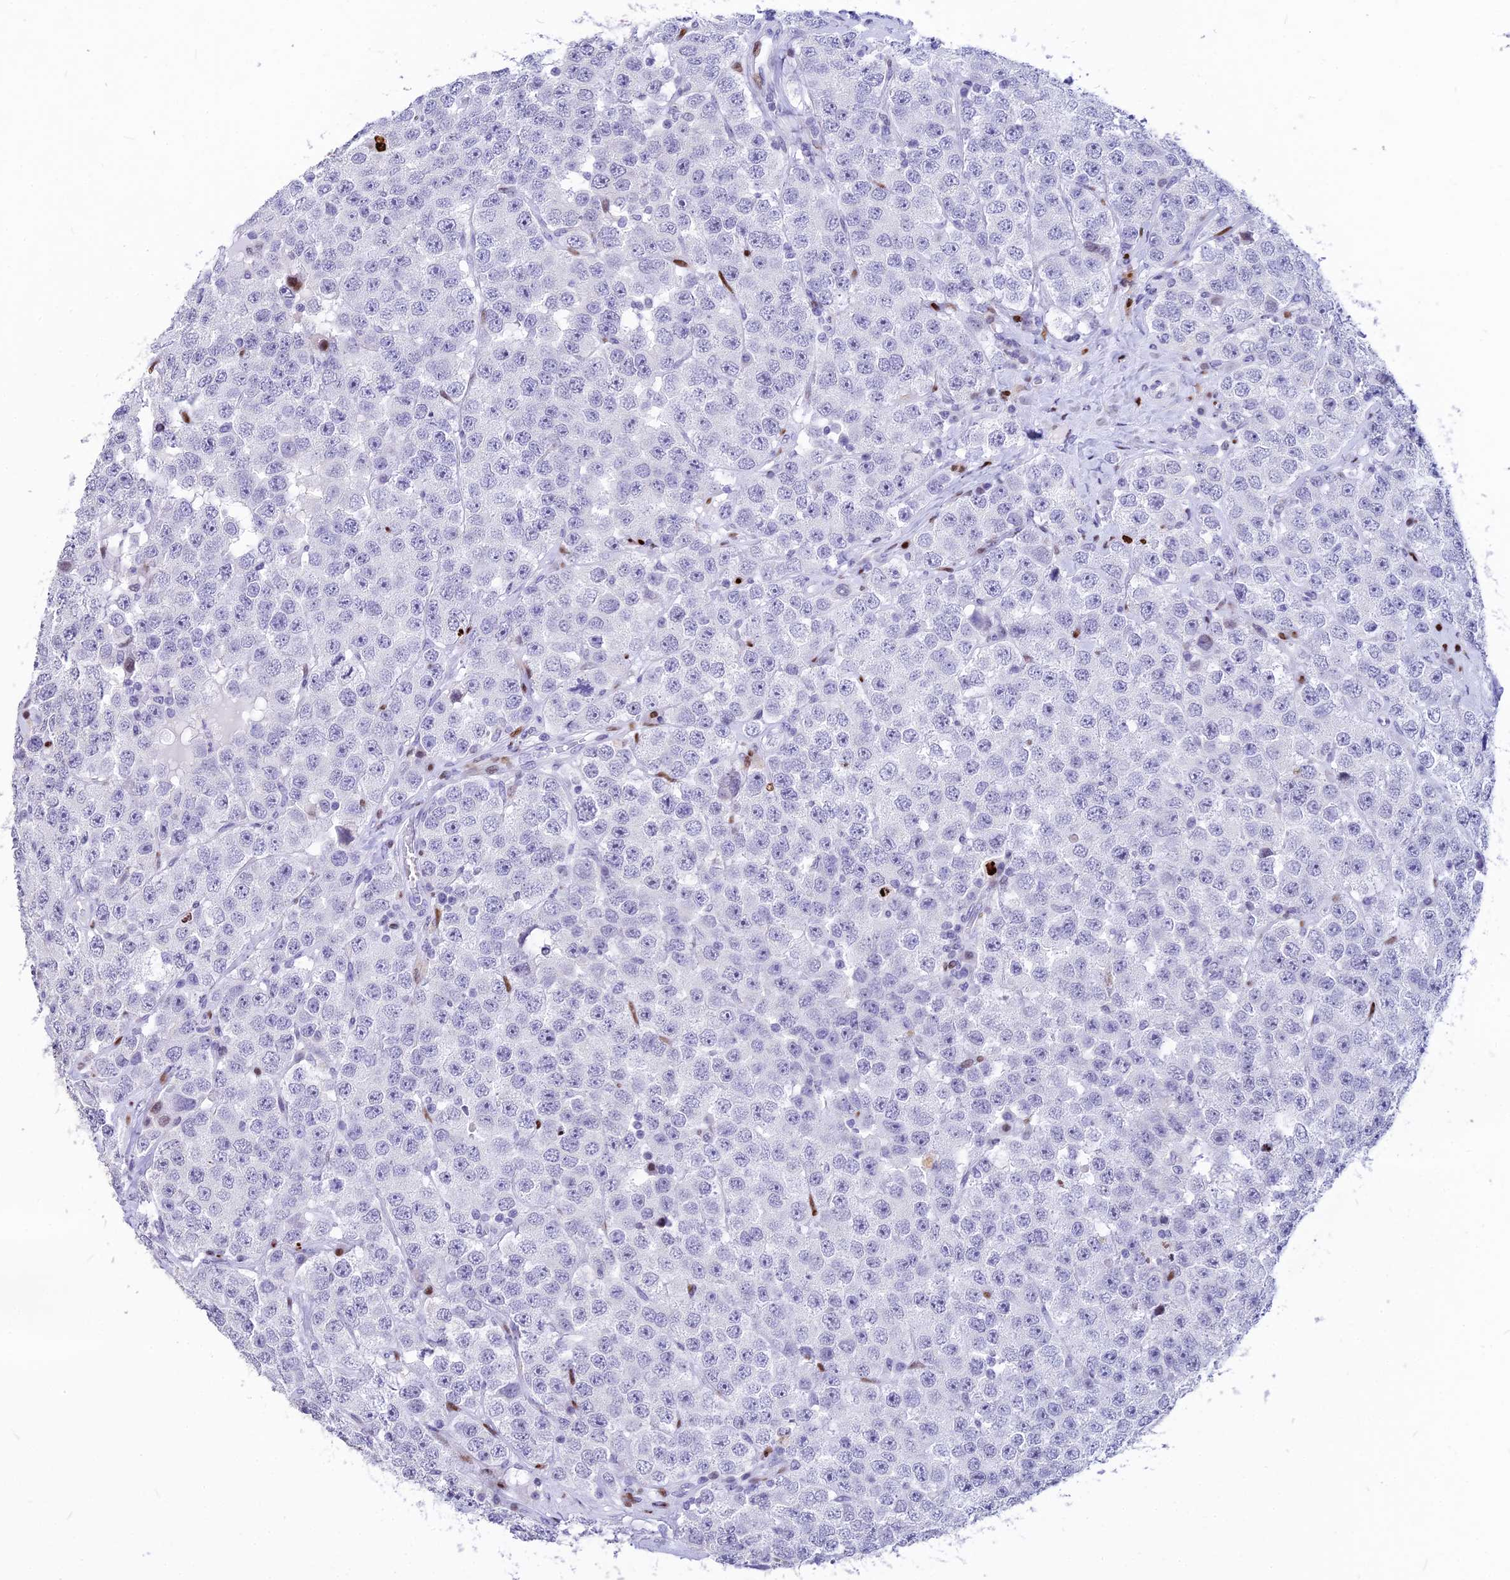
{"staining": {"intensity": "negative", "quantity": "none", "location": "none"}, "tissue": "testis cancer", "cell_type": "Tumor cells", "image_type": "cancer", "snomed": [{"axis": "morphology", "description": "Seminoma, NOS"}, {"axis": "topography", "description": "Testis"}], "caption": "A histopathology image of human testis cancer is negative for staining in tumor cells.", "gene": "PRPS1", "patient": {"sex": "male", "age": 28}}